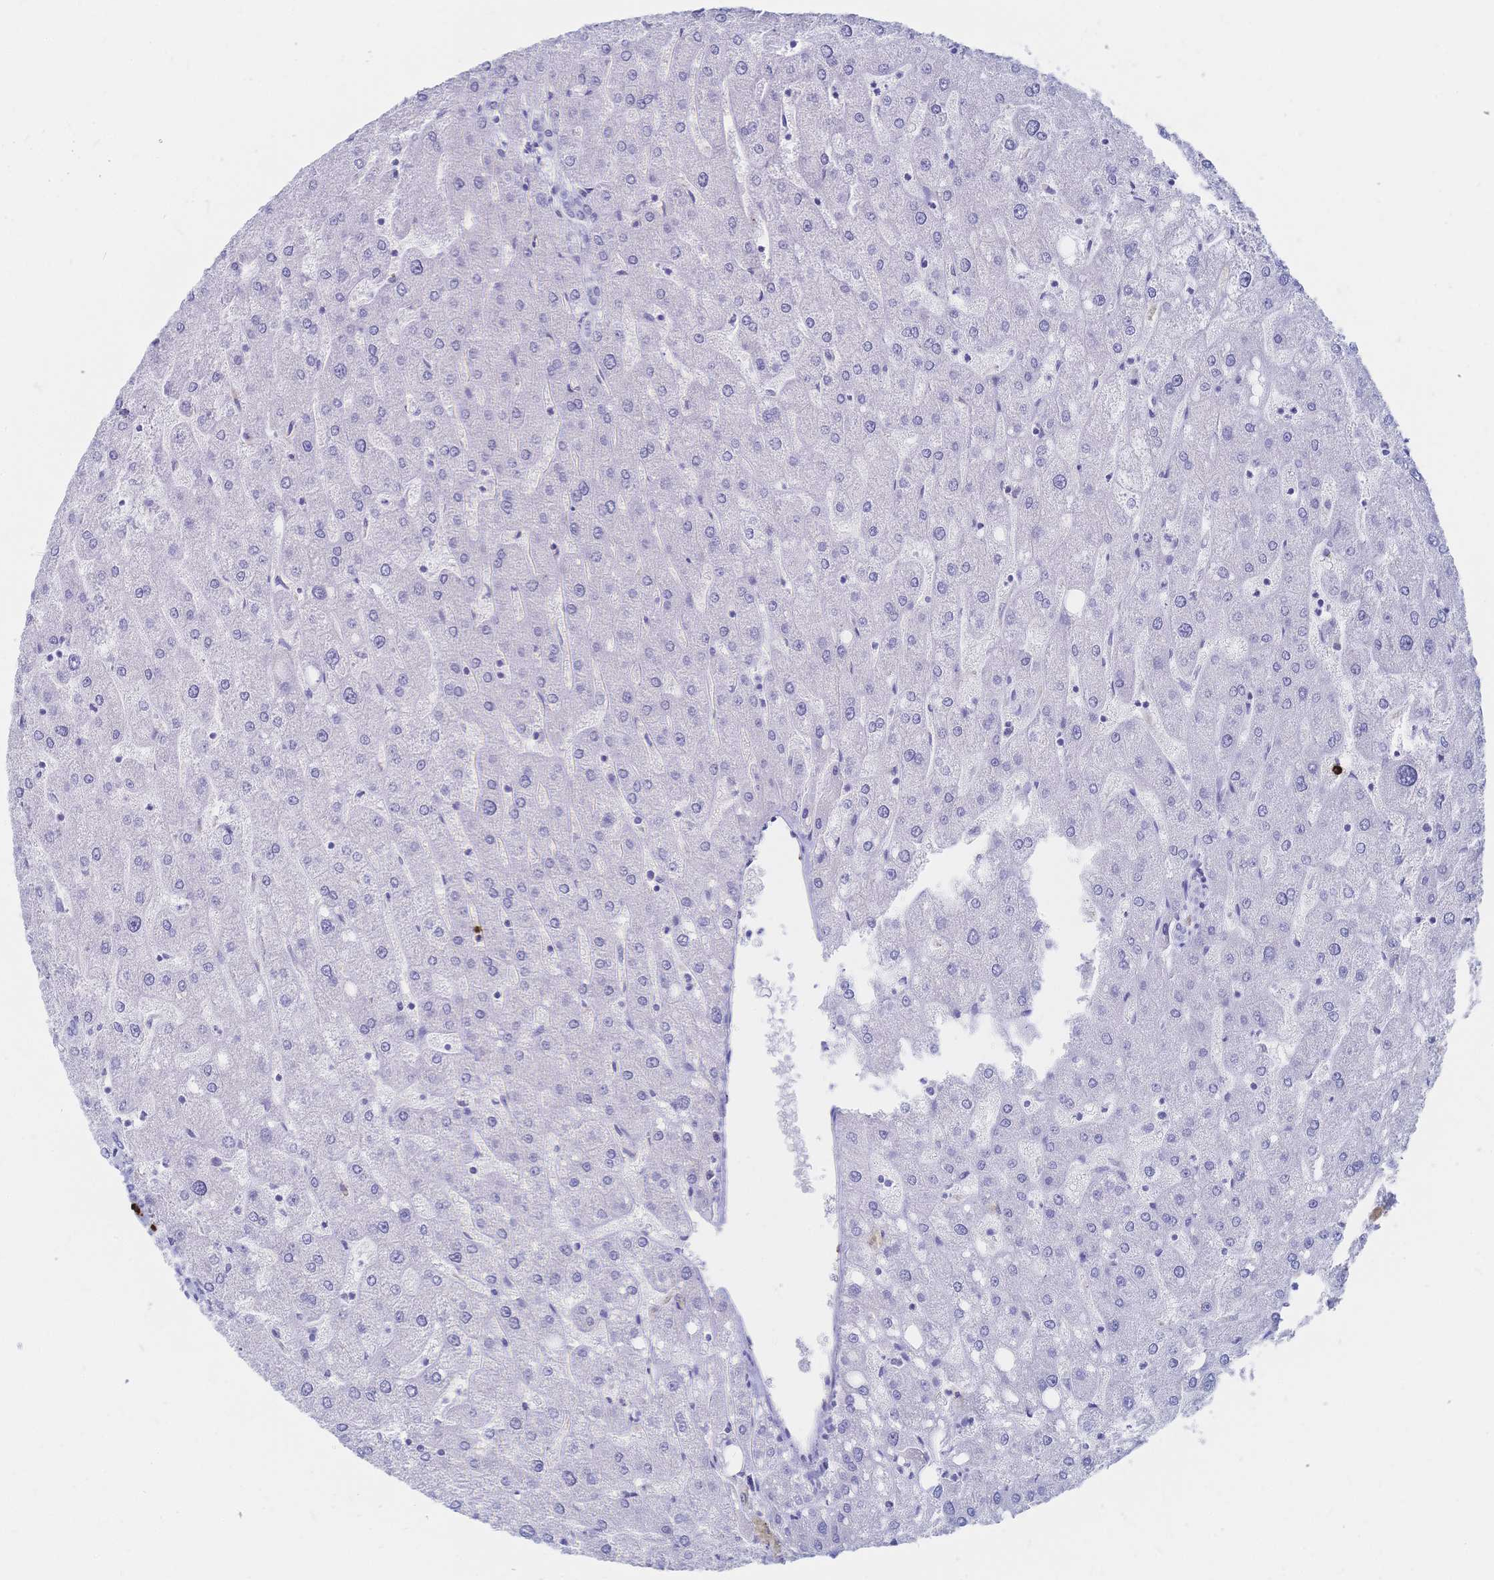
{"staining": {"intensity": "negative", "quantity": "none", "location": "none"}, "tissue": "liver", "cell_type": "Cholangiocytes", "image_type": "normal", "snomed": [{"axis": "morphology", "description": "Normal tissue, NOS"}, {"axis": "topography", "description": "Liver"}], "caption": "There is no significant positivity in cholangiocytes of liver. (DAB (3,3'-diaminobenzidine) immunohistochemistry, high magnification).", "gene": "IL2RB", "patient": {"sex": "male", "age": 67}}